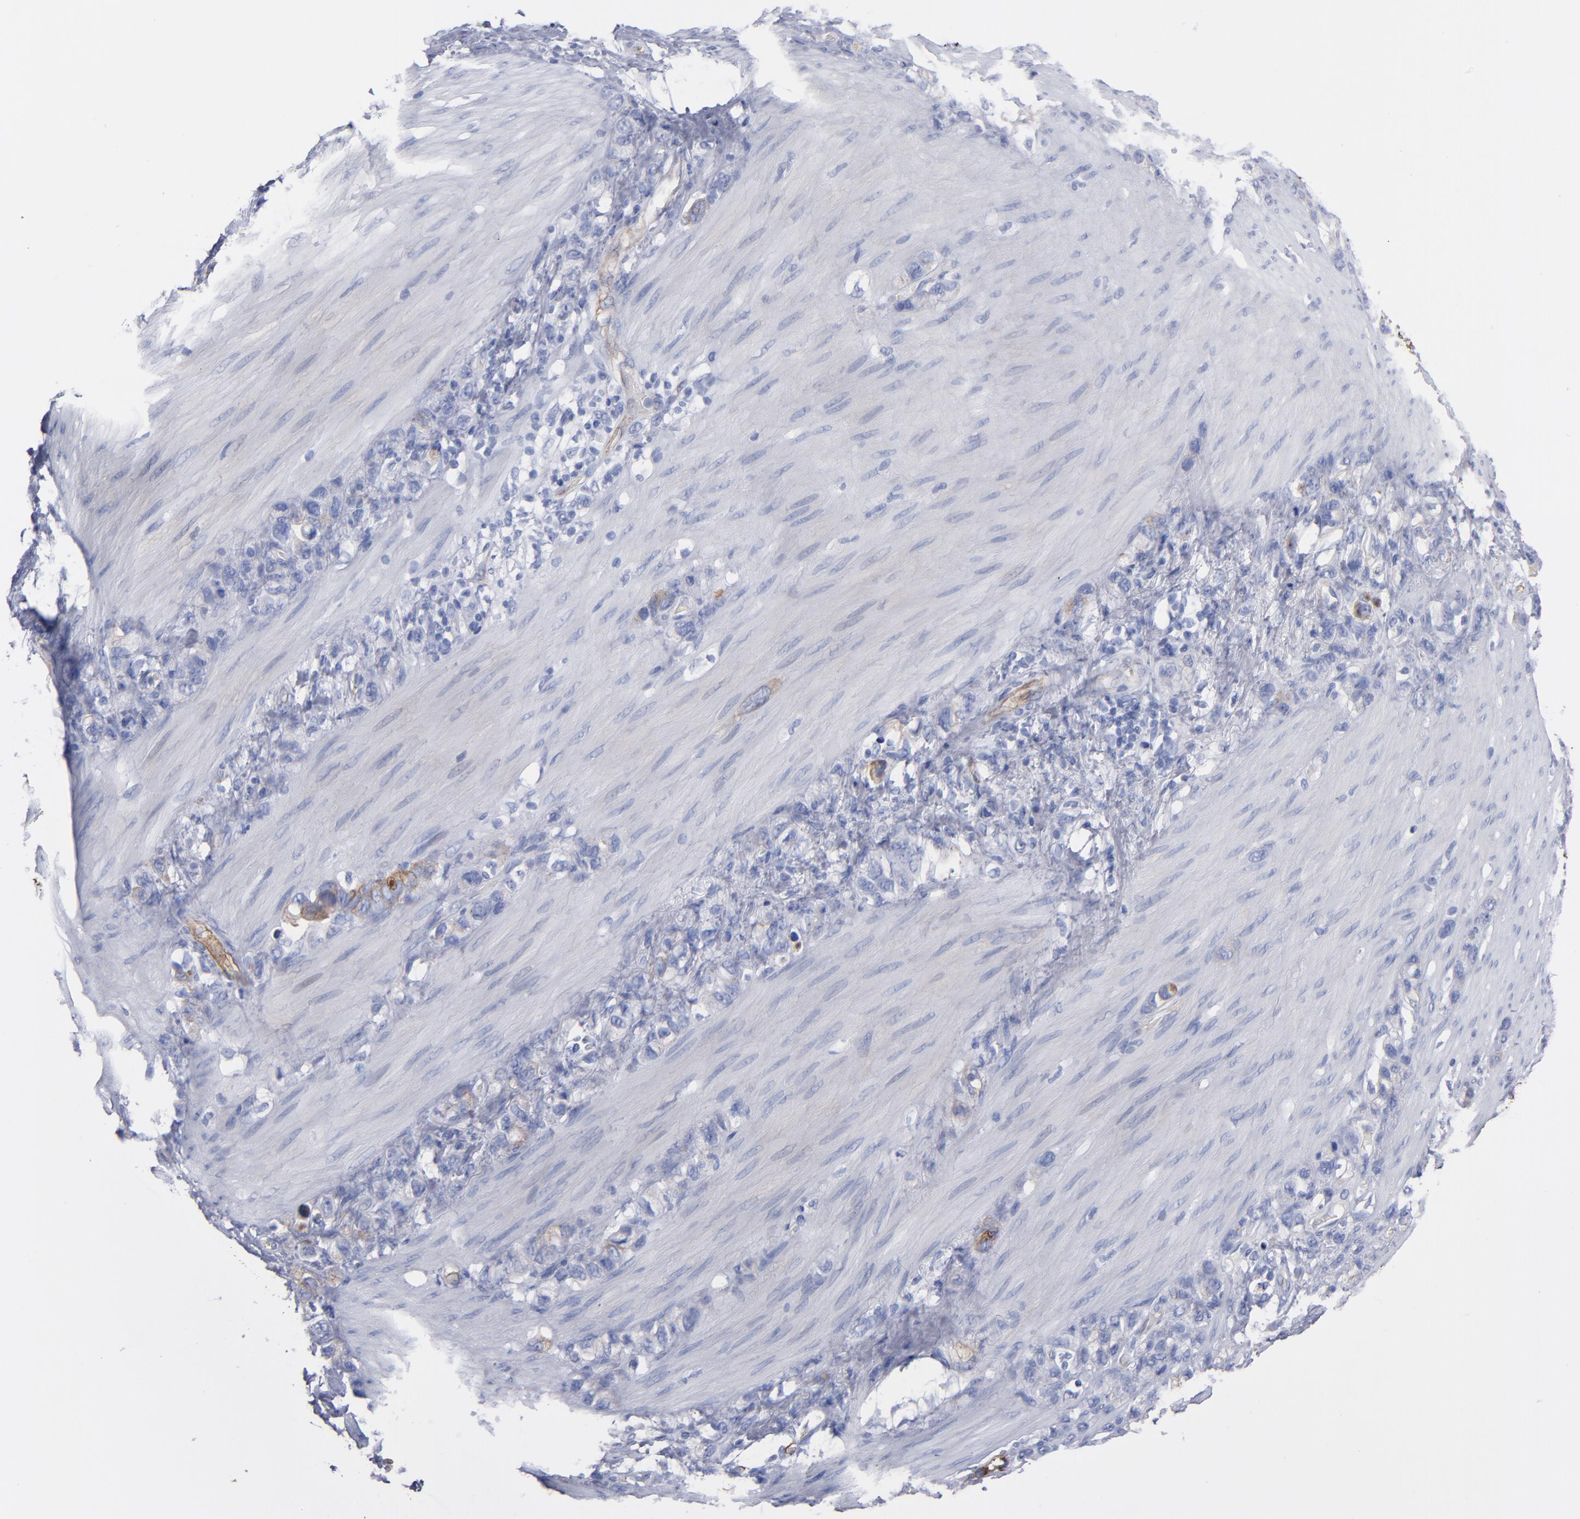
{"staining": {"intensity": "weak", "quantity": "<25%", "location": "cytoplasmic/membranous"}, "tissue": "stomach cancer", "cell_type": "Tumor cells", "image_type": "cancer", "snomed": [{"axis": "morphology", "description": "Normal tissue, NOS"}, {"axis": "morphology", "description": "Adenocarcinoma, NOS"}, {"axis": "morphology", "description": "Adenocarcinoma, High grade"}, {"axis": "topography", "description": "Stomach, upper"}, {"axis": "topography", "description": "Stomach"}], "caption": "This is a histopathology image of IHC staining of stomach adenocarcinoma, which shows no expression in tumor cells.", "gene": "TM4SF1", "patient": {"sex": "female", "age": 65}}